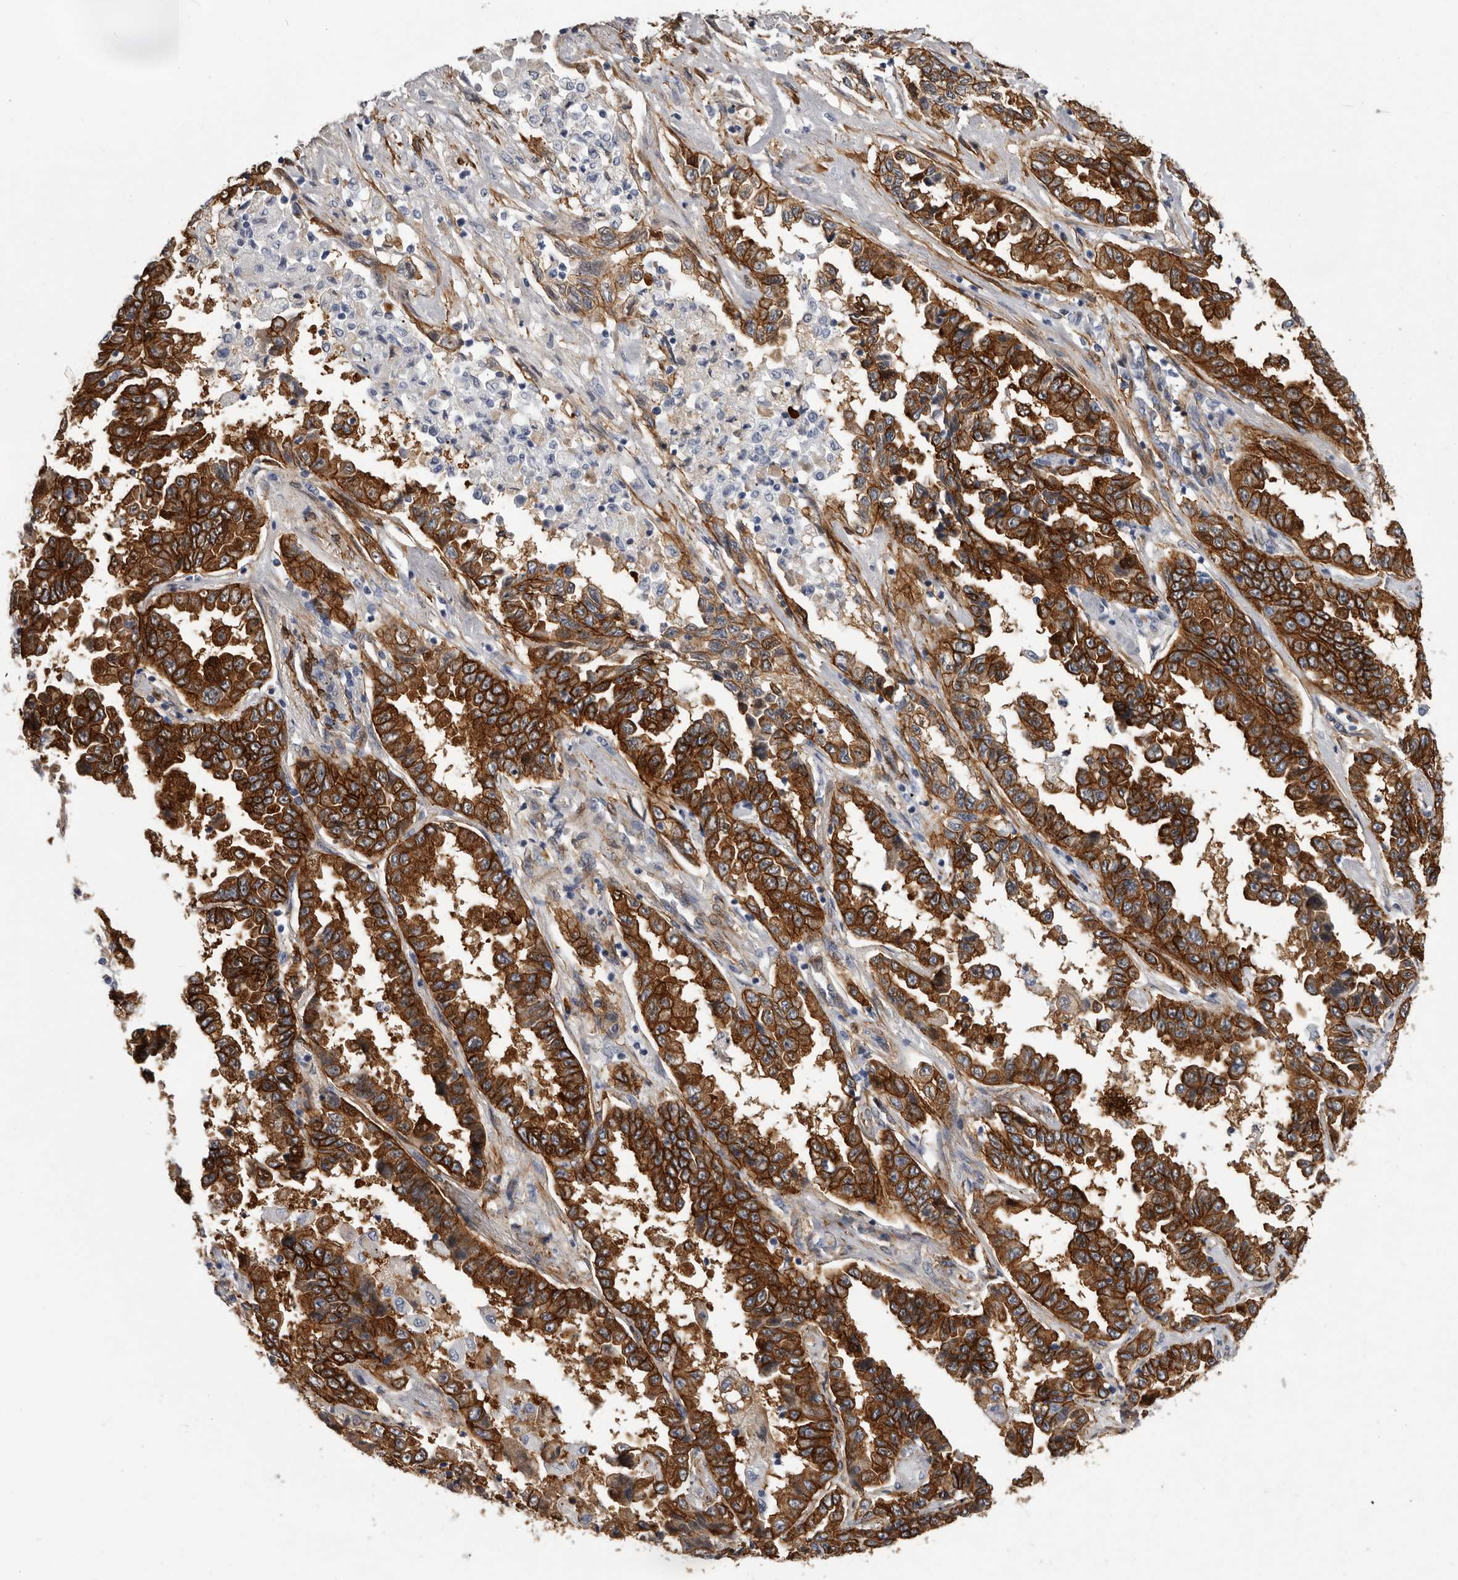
{"staining": {"intensity": "strong", "quantity": ">75%", "location": "cytoplasmic/membranous"}, "tissue": "lung cancer", "cell_type": "Tumor cells", "image_type": "cancer", "snomed": [{"axis": "morphology", "description": "Adenocarcinoma, NOS"}, {"axis": "topography", "description": "Lung"}], "caption": "Immunohistochemistry (DAB (3,3'-diaminobenzidine)) staining of lung cancer (adenocarcinoma) displays strong cytoplasmic/membranous protein positivity in about >75% of tumor cells.", "gene": "ENAH", "patient": {"sex": "female", "age": 51}}